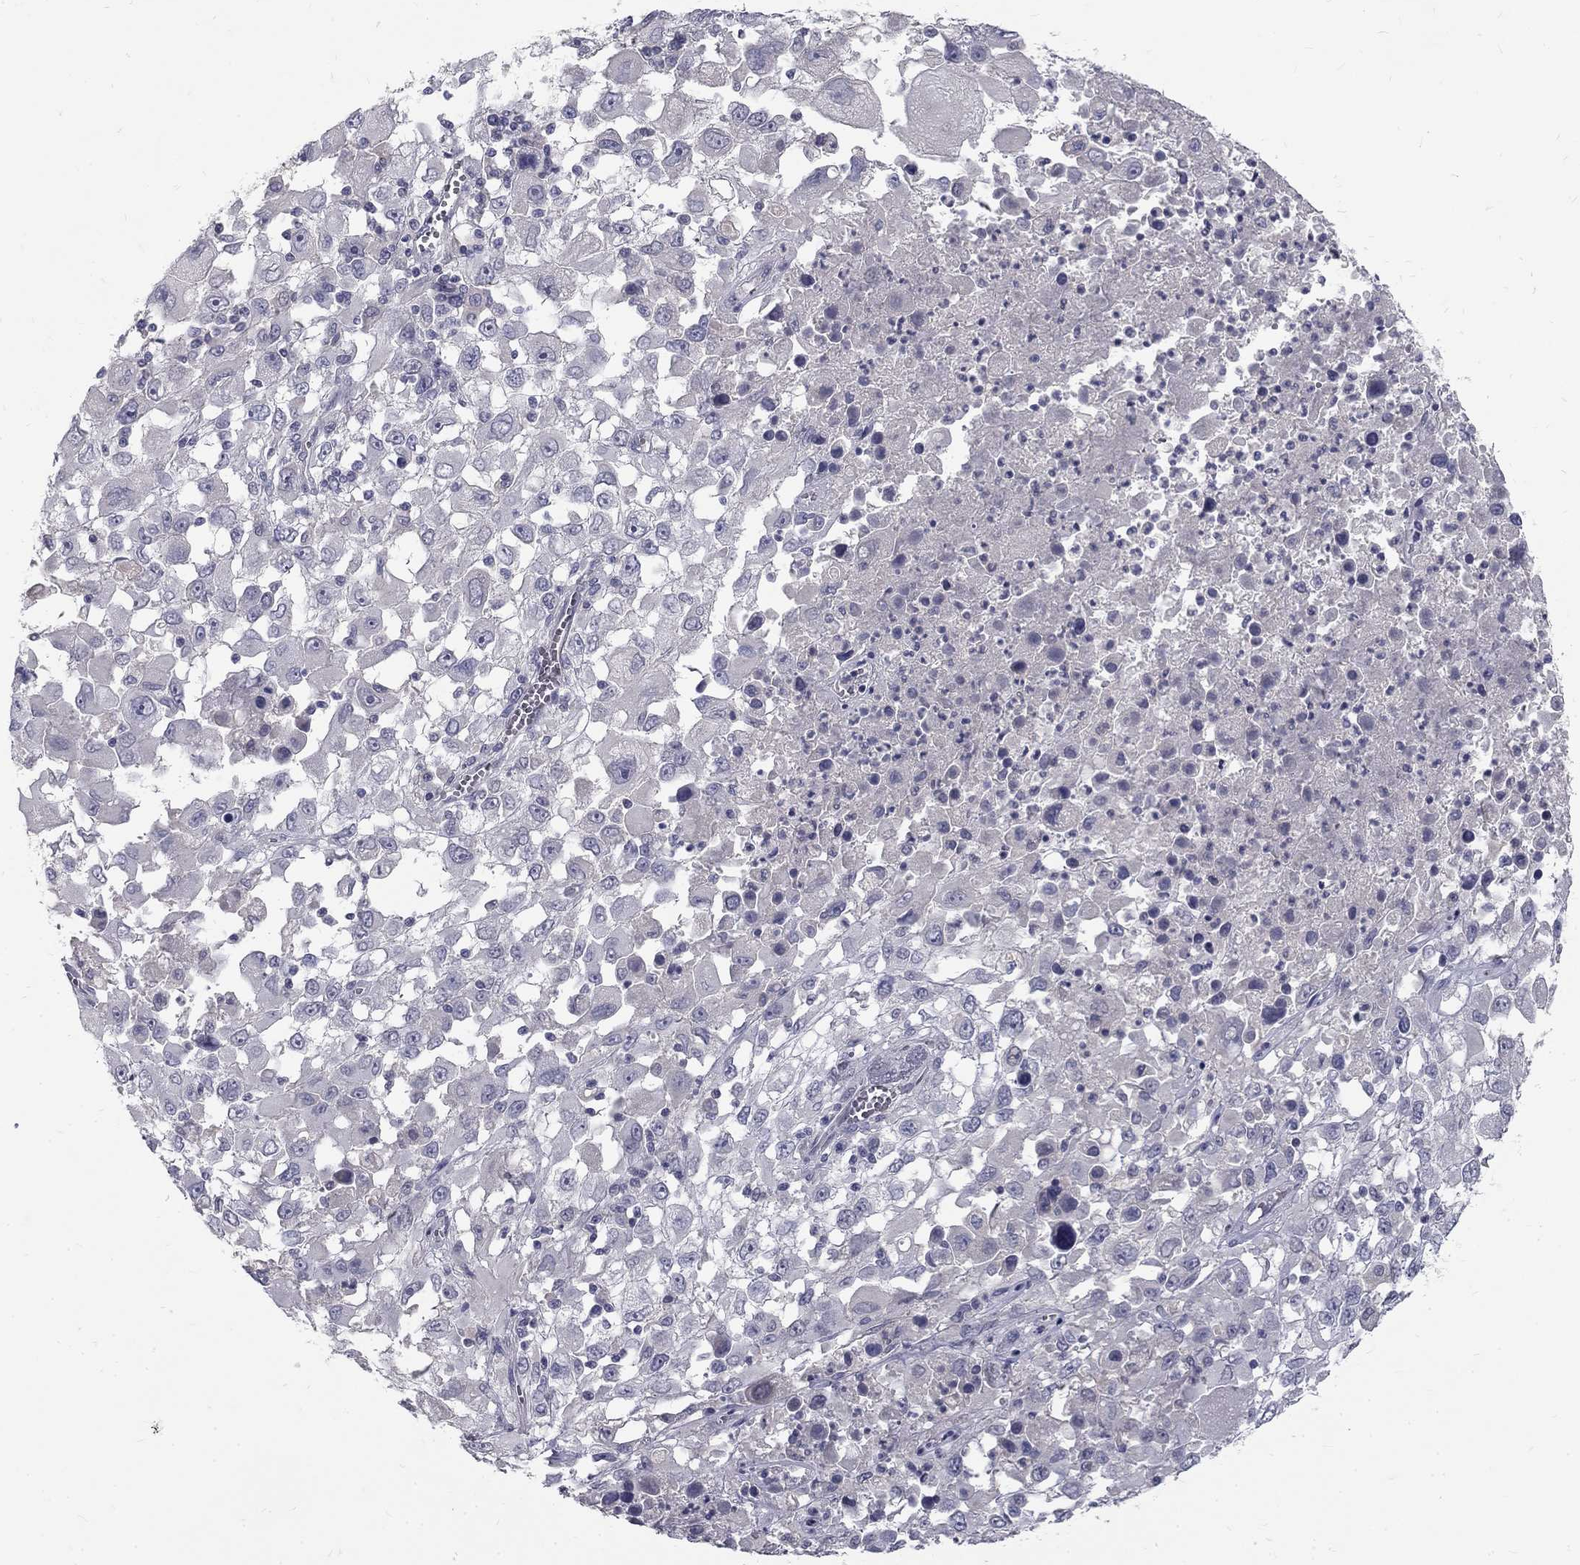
{"staining": {"intensity": "negative", "quantity": "none", "location": "none"}, "tissue": "melanoma", "cell_type": "Tumor cells", "image_type": "cancer", "snomed": [{"axis": "morphology", "description": "Malignant melanoma, Metastatic site"}, {"axis": "topography", "description": "Soft tissue"}], "caption": "The photomicrograph shows no staining of tumor cells in melanoma.", "gene": "NOS1", "patient": {"sex": "male", "age": 50}}